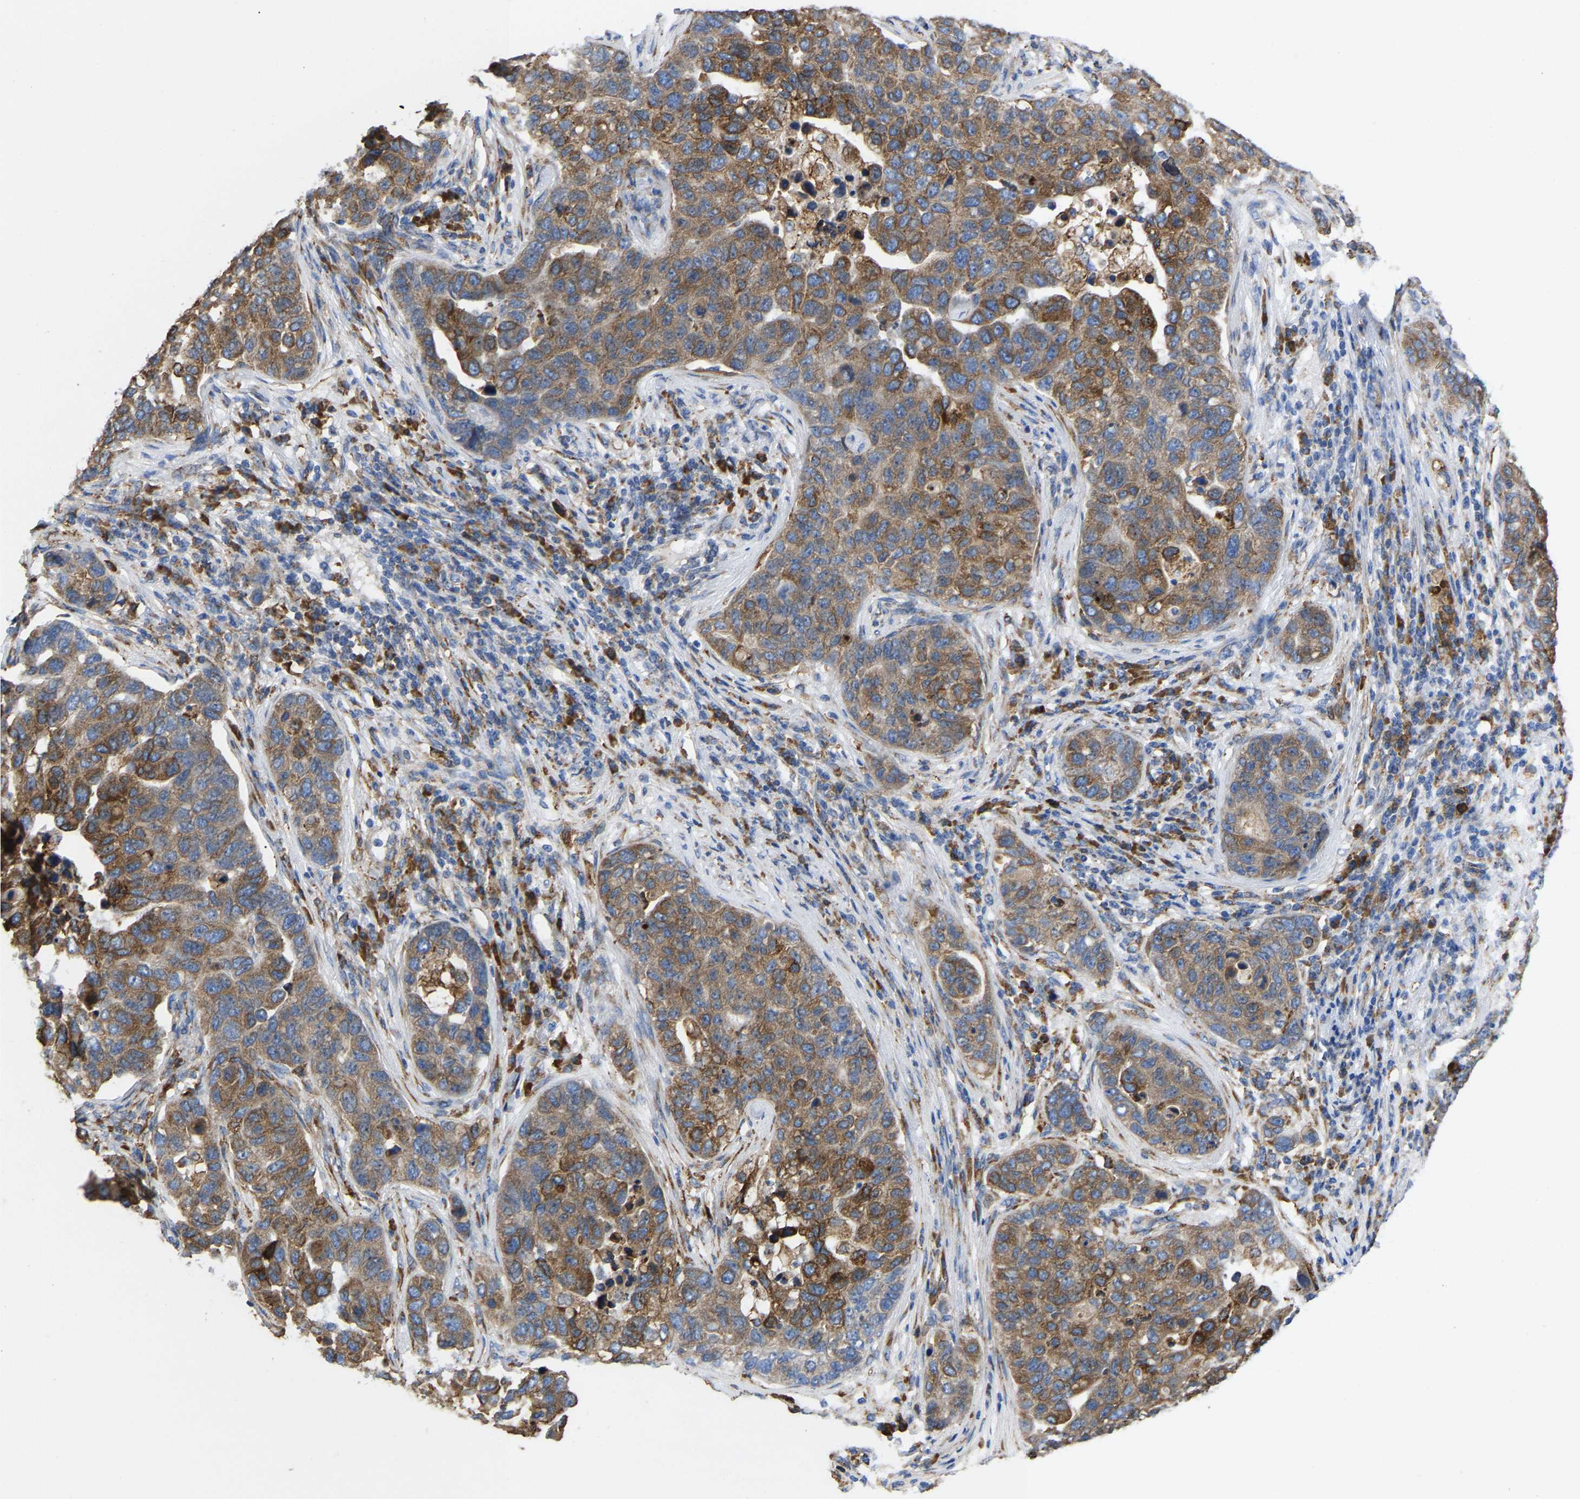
{"staining": {"intensity": "moderate", "quantity": ">75%", "location": "cytoplasmic/membranous"}, "tissue": "pancreatic cancer", "cell_type": "Tumor cells", "image_type": "cancer", "snomed": [{"axis": "morphology", "description": "Adenocarcinoma, NOS"}, {"axis": "topography", "description": "Pancreas"}], "caption": "High-magnification brightfield microscopy of pancreatic adenocarcinoma stained with DAB (brown) and counterstained with hematoxylin (blue). tumor cells exhibit moderate cytoplasmic/membranous expression is appreciated in about>75% of cells.", "gene": "P4HB", "patient": {"sex": "female", "age": 61}}